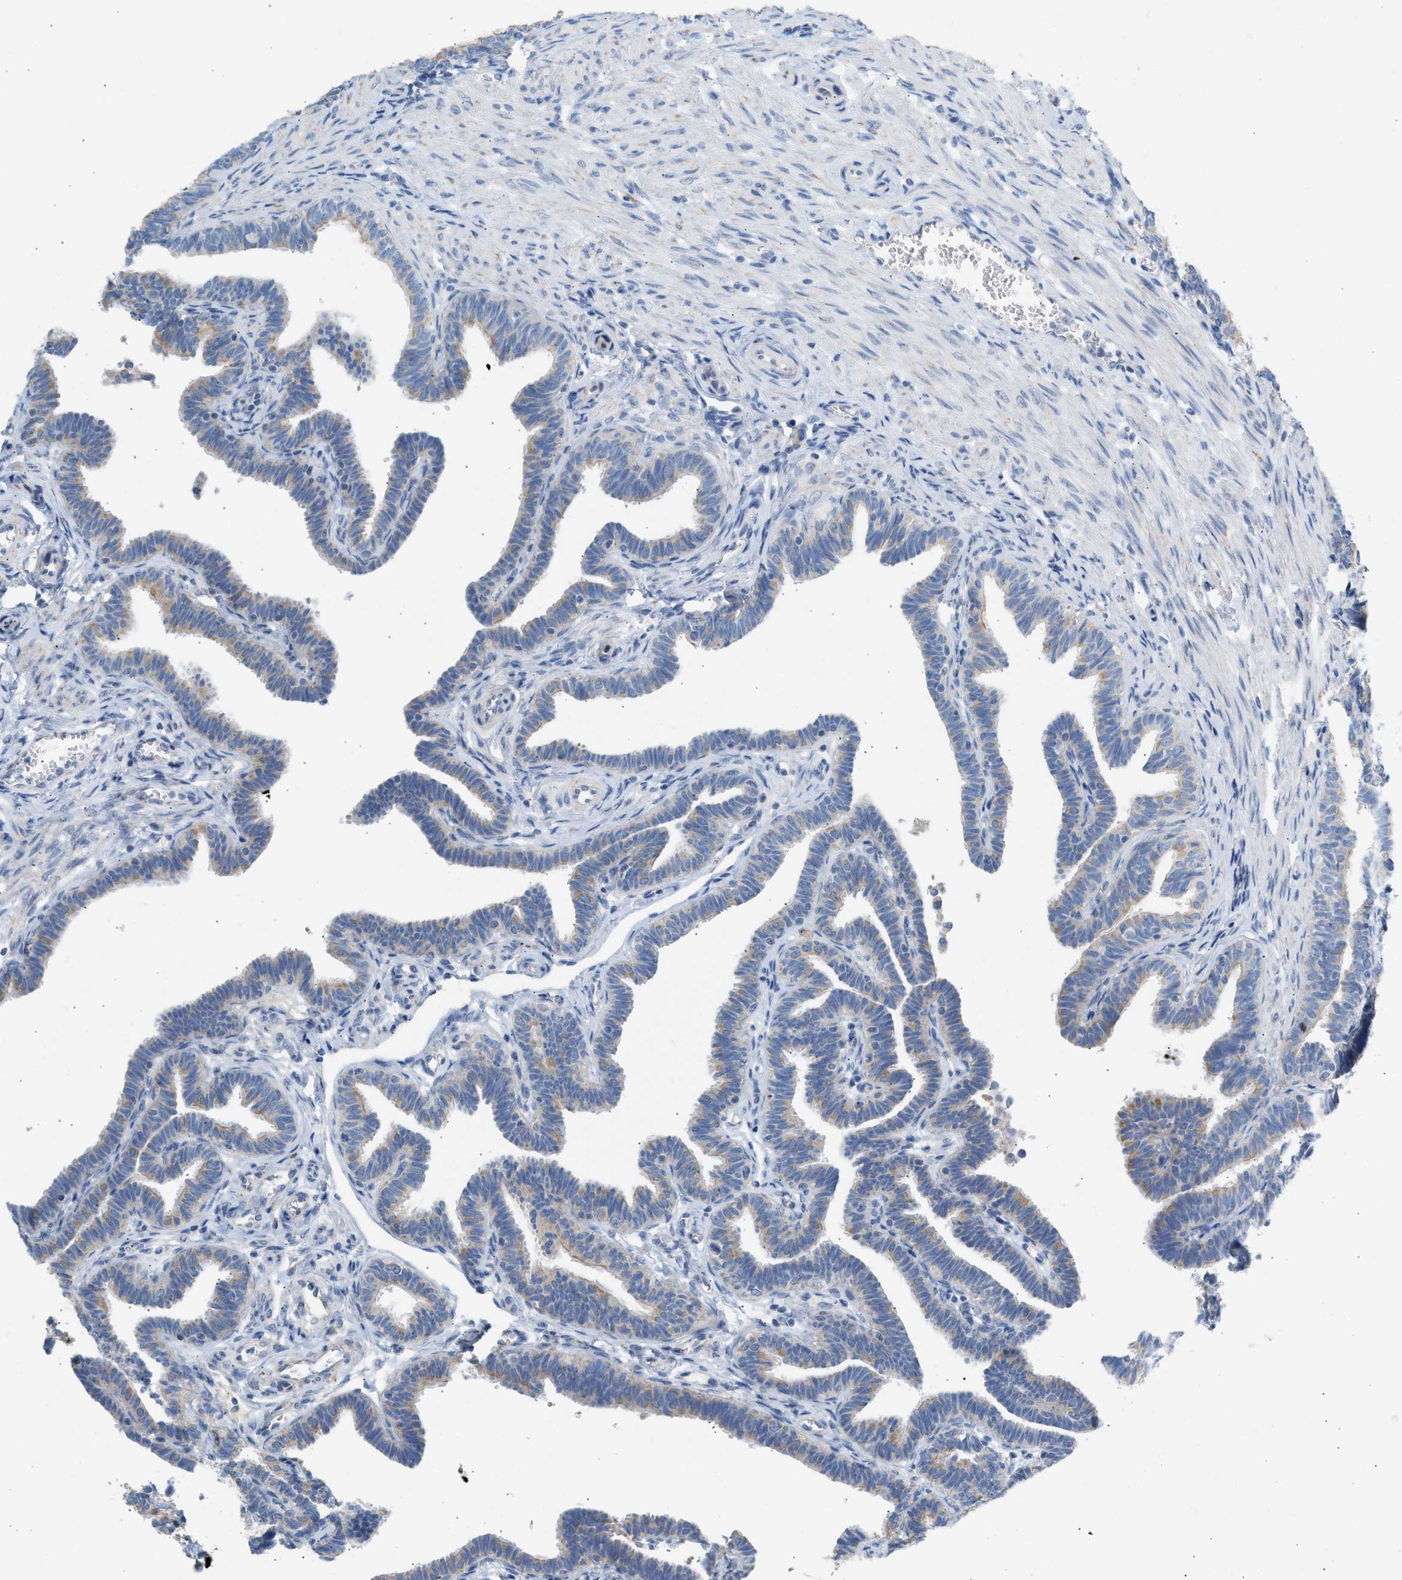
{"staining": {"intensity": "weak", "quantity": "25%-75%", "location": "cytoplasmic/membranous"}, "tissue": "fallopian tube", "cell_type": "Glandular cells", "image_type": "normal", "snomed": [{"axis": "morphology", "description": "Normal tissue, NOS"}, {"axis": "topography", "description": "Fallopian tube"}, {"axis": "topography", "description": "Ovary"}], "caption": "A histopathology image of human fallopian tube stained for a protein shows weak cytoplasmic/membranous brown staining in glandular cells.", "gene": "NDUFS8", "patient": {"sex": "female", "age": 23}}